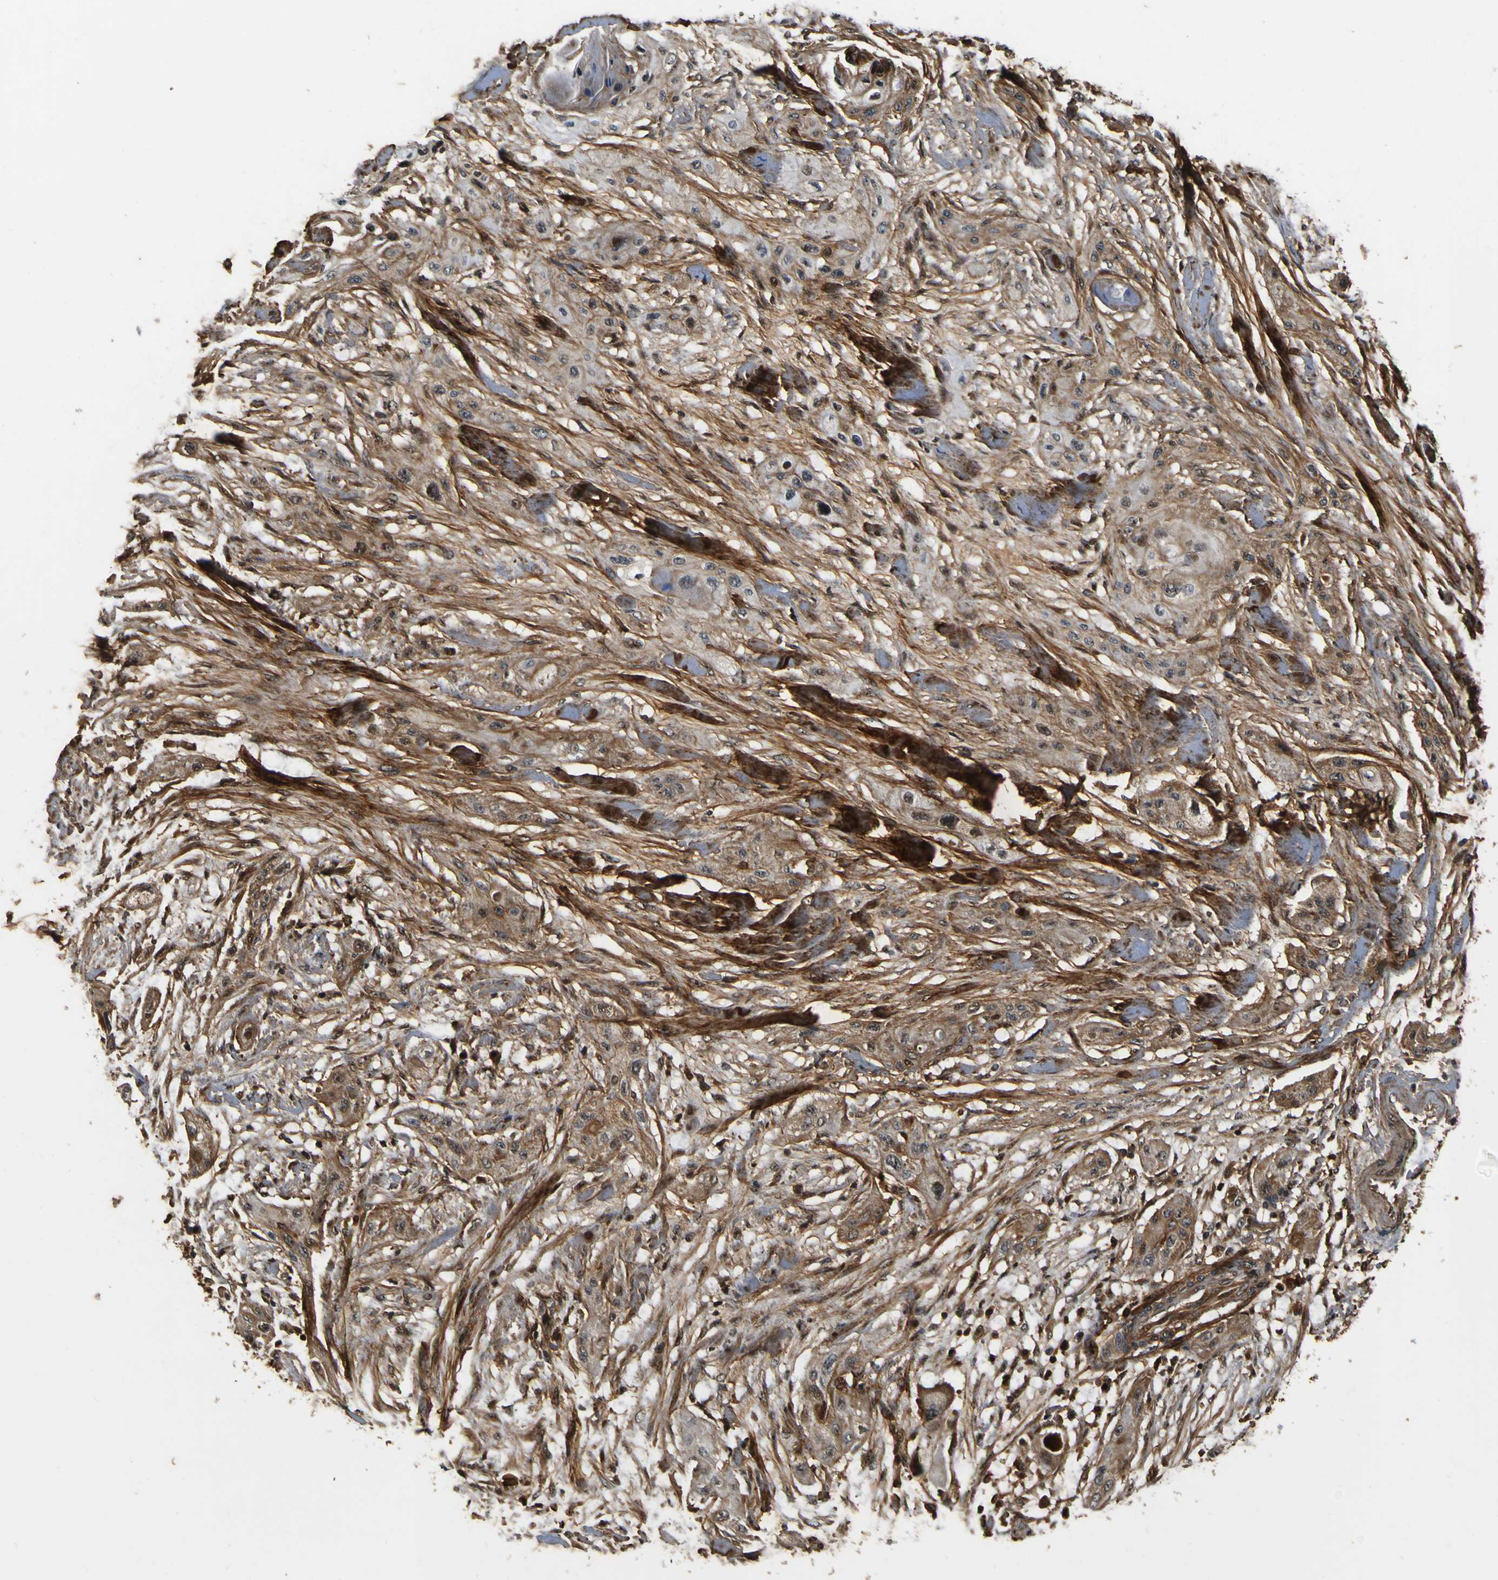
{"staining": {"intensity": "moderate", "quantity": ">75%", "location": "cytoplasmic/membranous"}, "tissue": "lung cancer", "cell_type": "Tumor cells", "image_type": "cancer", "snomed": [{"axis": "morphology", "description": "Squamous cell carcinoma, NOS"}, {"axis": "topography", "description": "Lung"}], "caption": "This is a photomicrograph of immunohistochemistry (IHC) staining of lung cancer, which shows moderate expression in the cytoplasmic/membranous of tumor cells.", "gene": "LRP4", "patient": {"sex": "female", "age": 47}}